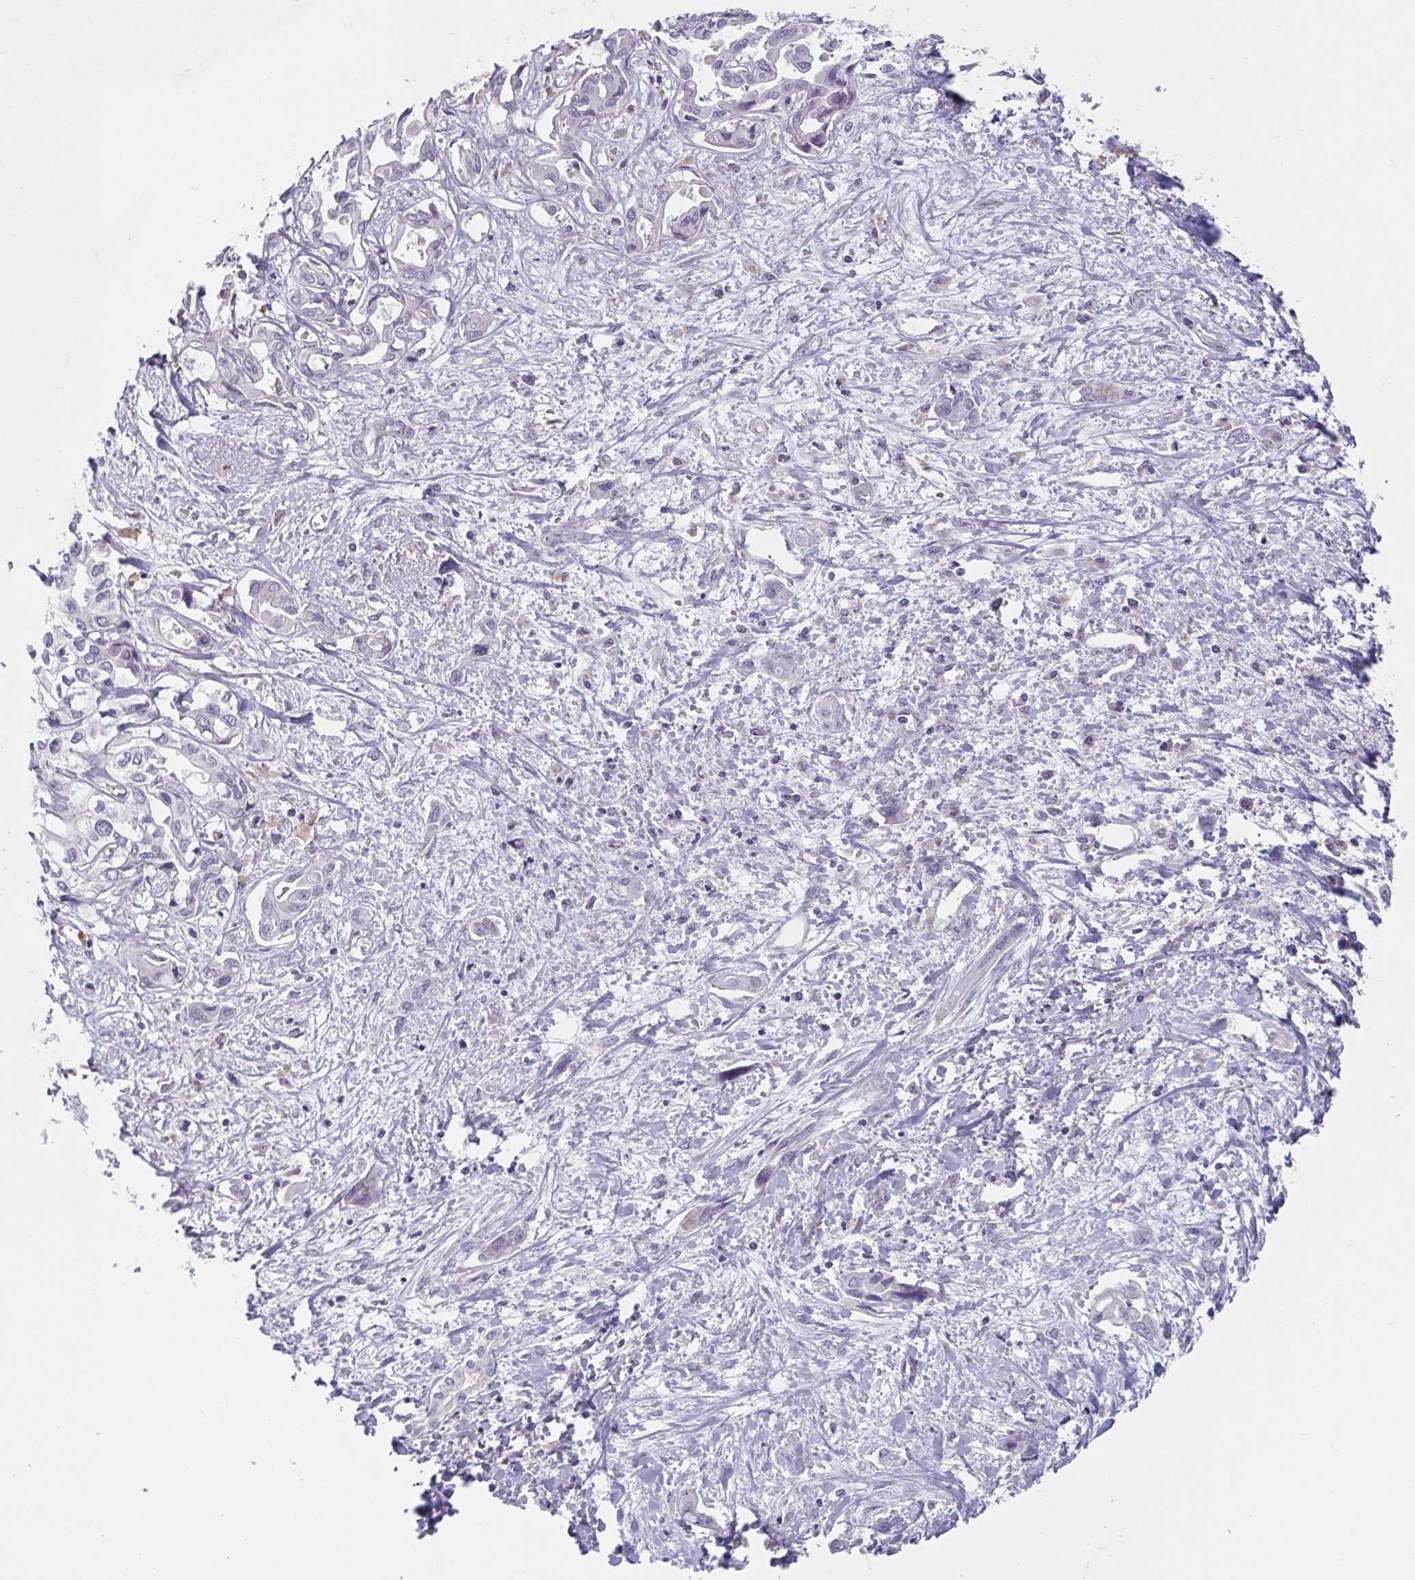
{"staining": {"intensity": "negative", "quantity": "none", "location": "none"}, "tissue": "liver cancer", "cell_type": "Tumor cells", "image_type": "cancer", "snomed": [{"axis": "morphology", "description": "Cholangiocarcinoma"}, {"axis": "topography", "description": "Liver"}], "caption": "This is a micrograph of IHC staining of cholangiocarcinoma (liver), which shows no expression in tumor cells.", "gene": "TNFSF10", "patient": {"sex": "female", "age": 64}}